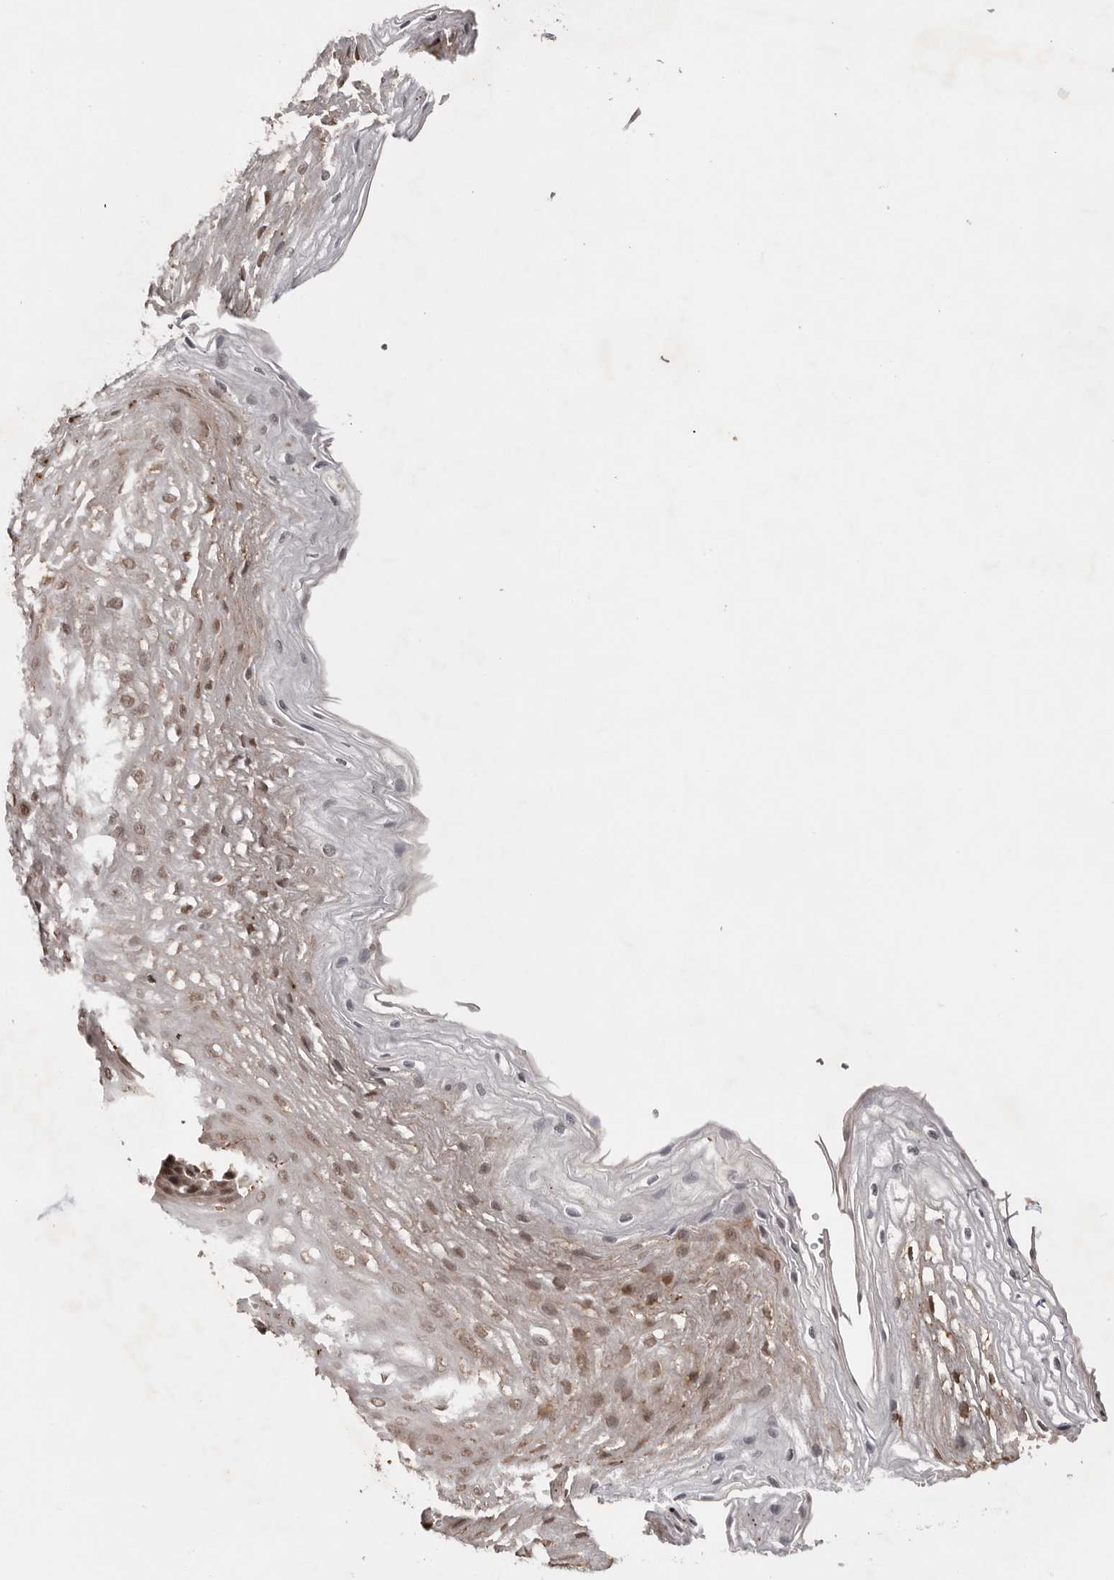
{"staining": {"intensity": "moderate", "quantity": ">75%", "location": "nuclear"}, "tissue": "esophagus", "cell_type": "Squamous epithelial cells", "image_type": "normal", "snomed": [{"axis": "morphology", "description": "Normal tissue, NOS"}, {"axis": "topography", "description": "Esophagus"}], "caption": "Immunohistochemistry of normal esophagus shows medium levels of moderate nuclear staining in approximately >75% of squamous epithelial cells.", "gene": "ZNF83", "patient": {"sex": "female", "age": 66}}